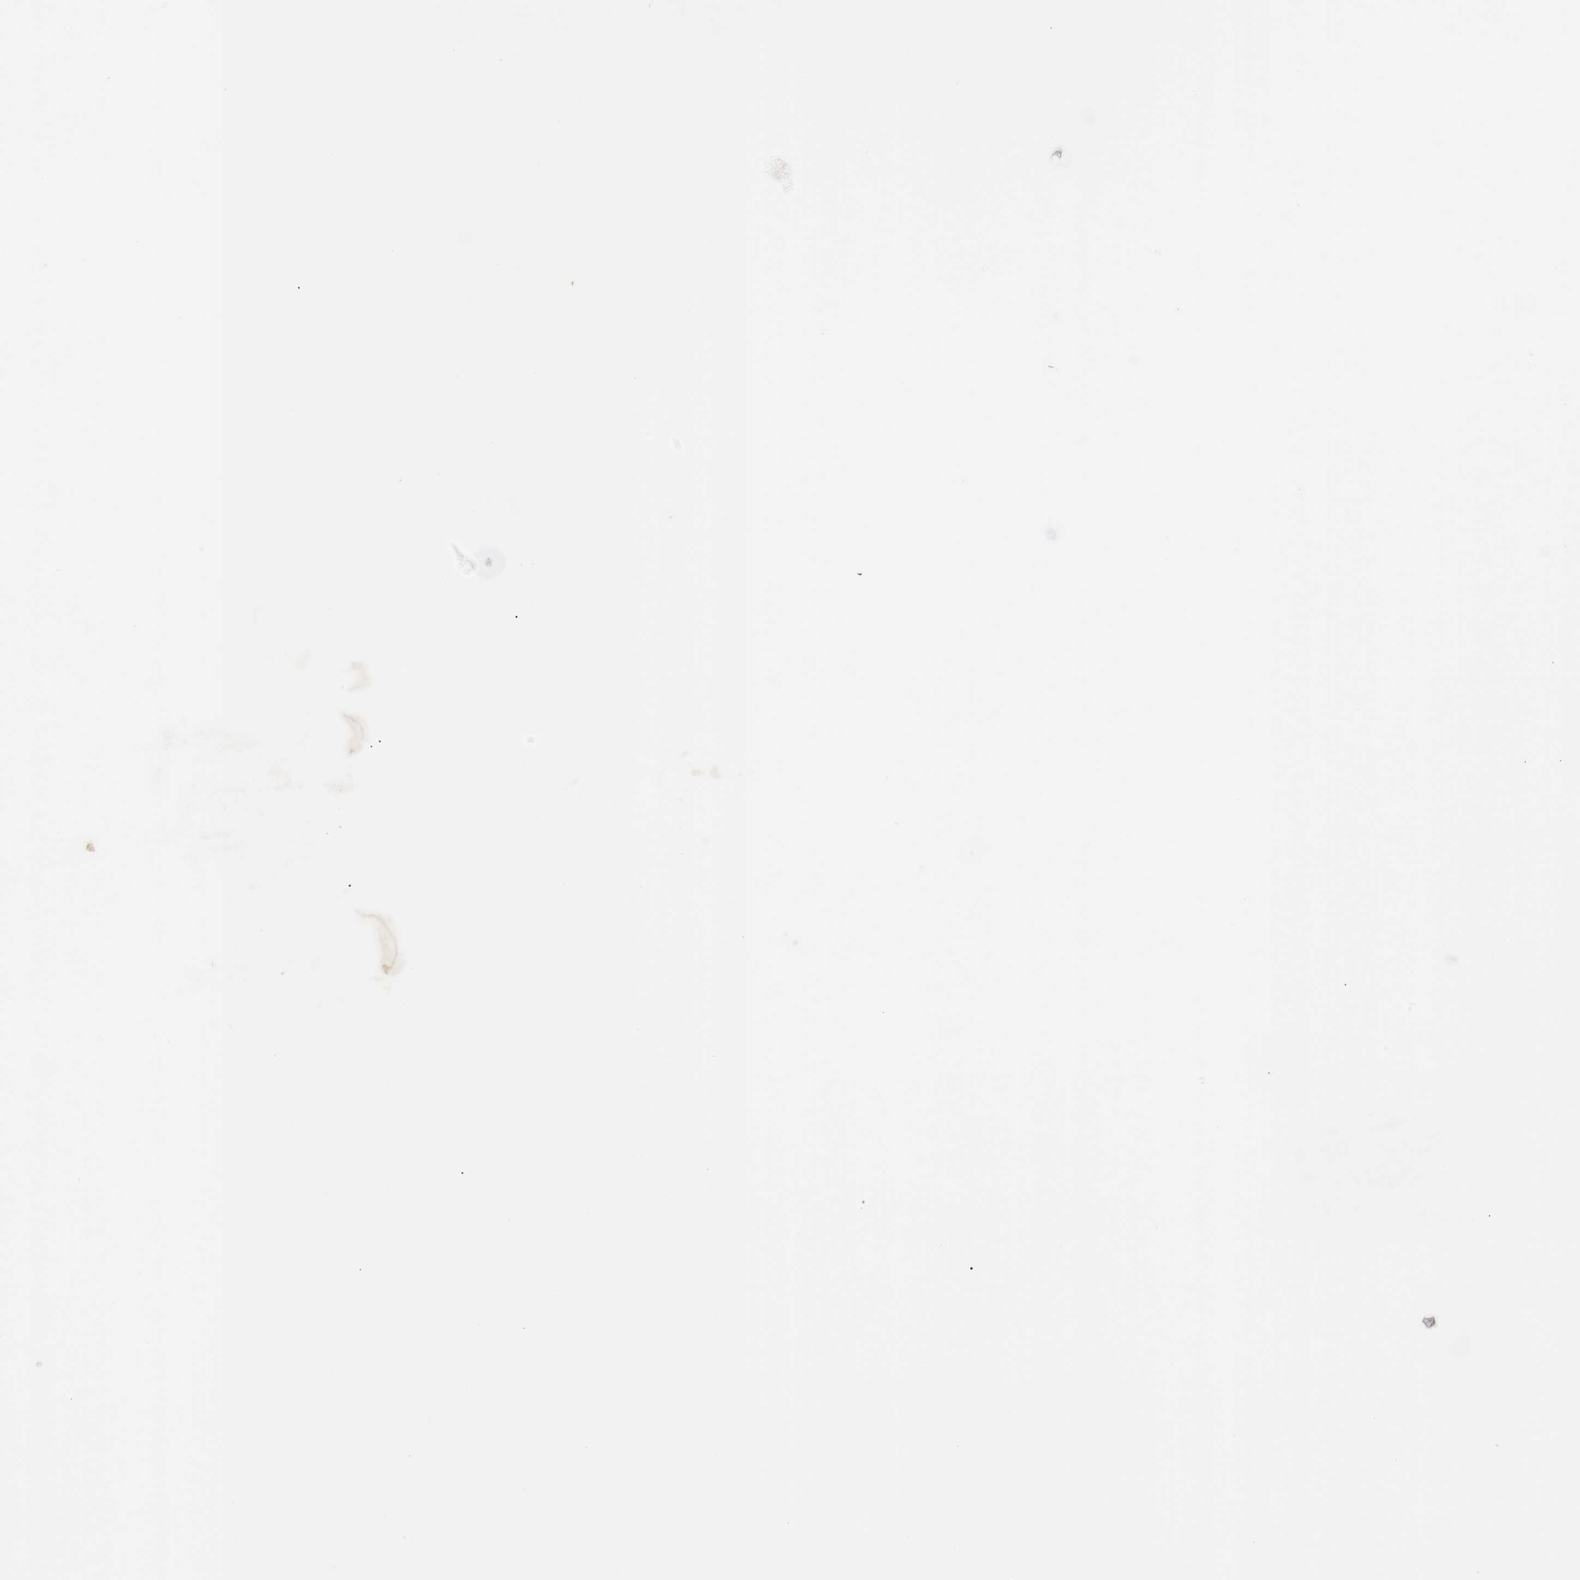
{"staining": {"intensity": "negative", "quantity": "none", "location": "none"}, "tissue": "lymphoma", "cell_type": "Tumor cells", "image_type": "cancer", "snomed": [{"axis": "morphology", "description": "Malignant lymphoma, non-Hodgkin's type, Low grade"}, {"axis": "topography", "description": "Lymph node"}], "caption": "There is no significant positivity in tumor cells of low-grade malignant lymphoma, non-Hodgkin's type.", "gene": "PDIA4", "patient": {"sex": "male", "age": 70}}